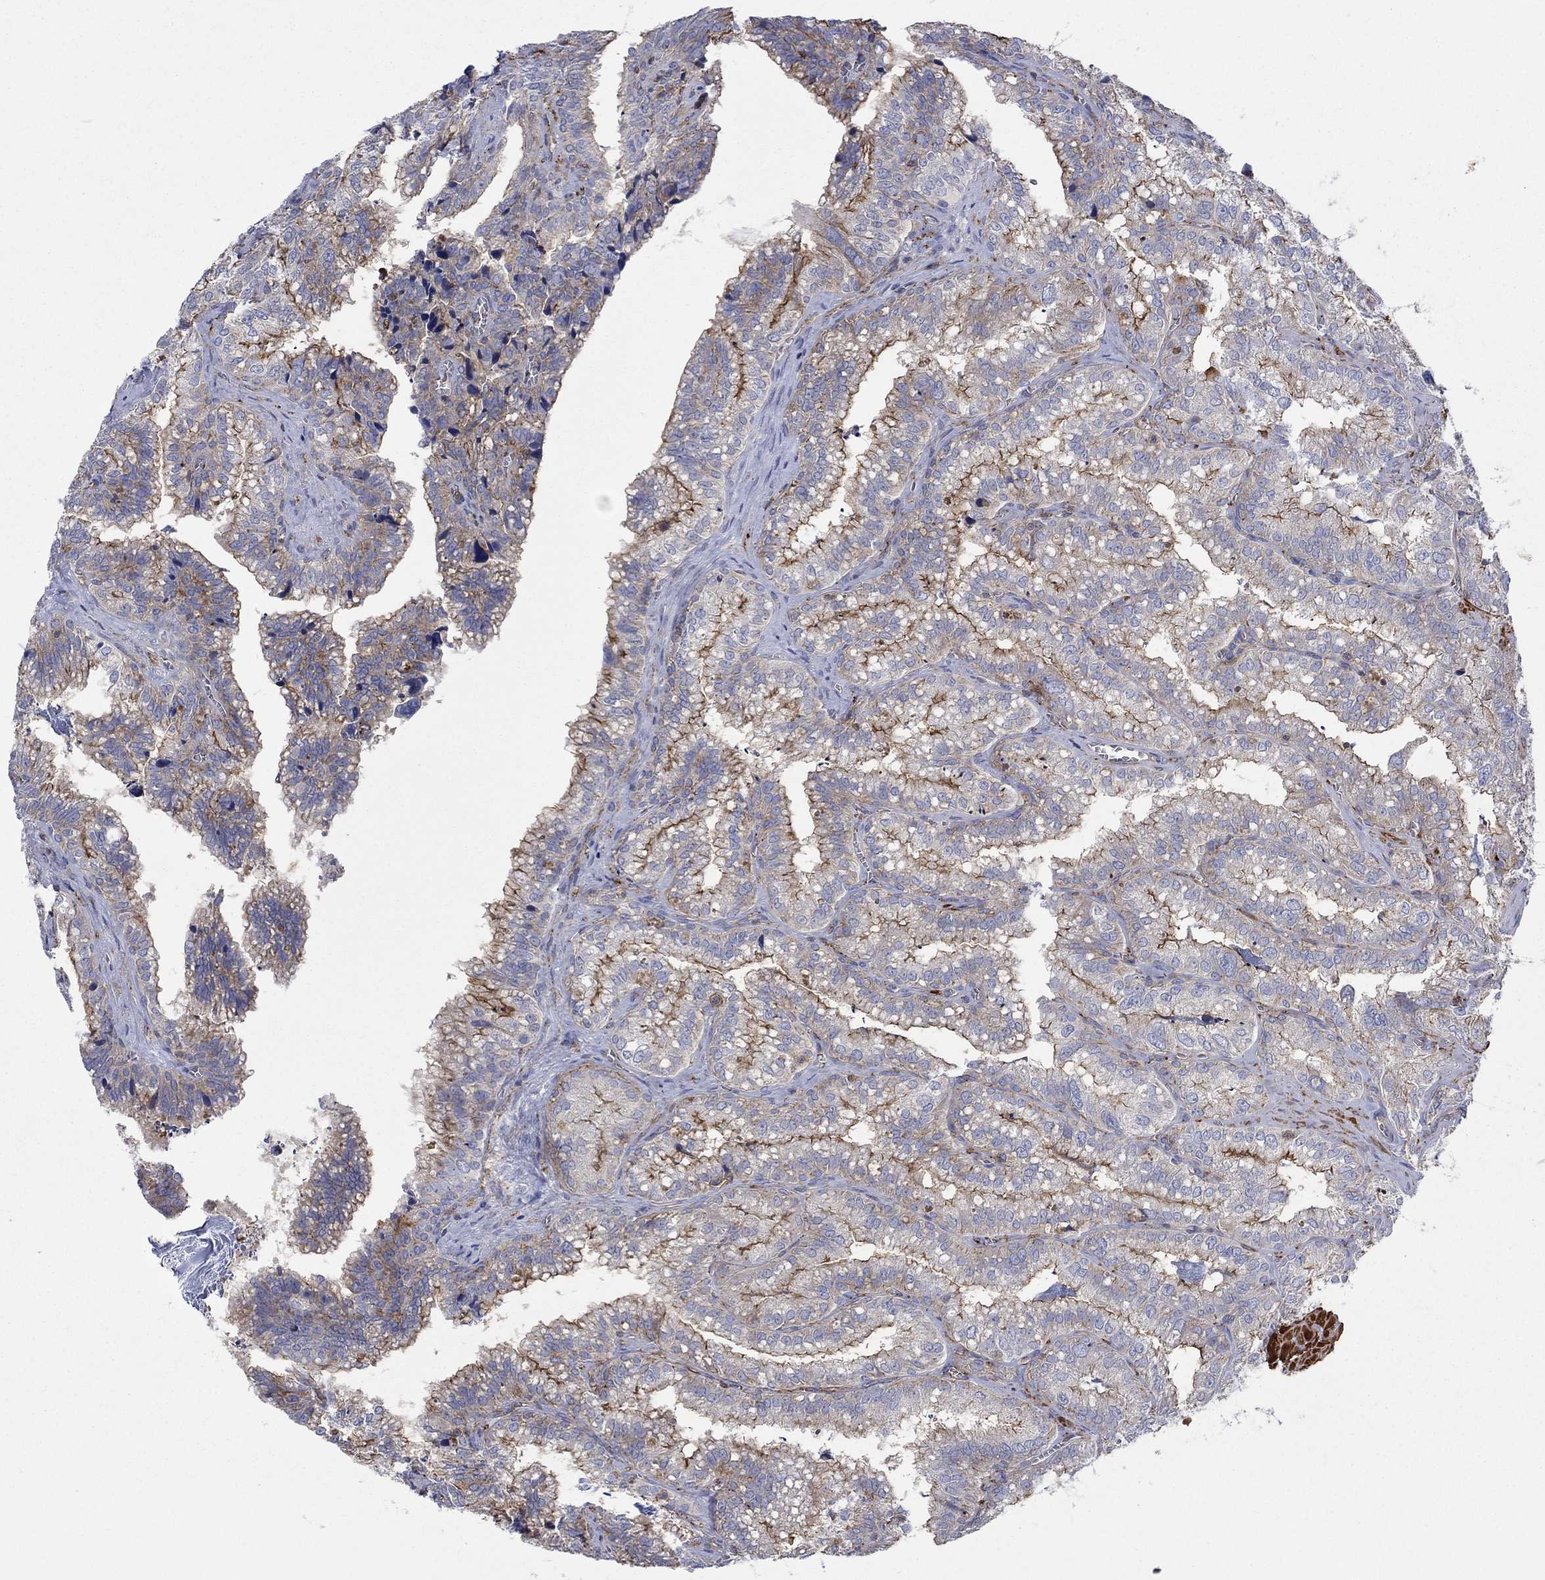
{"staining": {"intensity": "strong", "quantity": "<25%", "location": "cytoplasmic/membranous"}, "tissue": "seminal vesicle", "cell_type": "Glandular cells", "image_type": "normal", "snomed": [{"axis": "morphology", "description": "Normal tissue, NOS"}, {"axis": "topography", "description": "Seminal veicle"}], "caption": "The histopathology image reveals staining of normal seminal vesicle, revealing strong cytoplasmic/membranous protein positivity (brown color) within glandular cells.", "gene": "PAG1", "patient": {"sex": "male", "age": 57}}